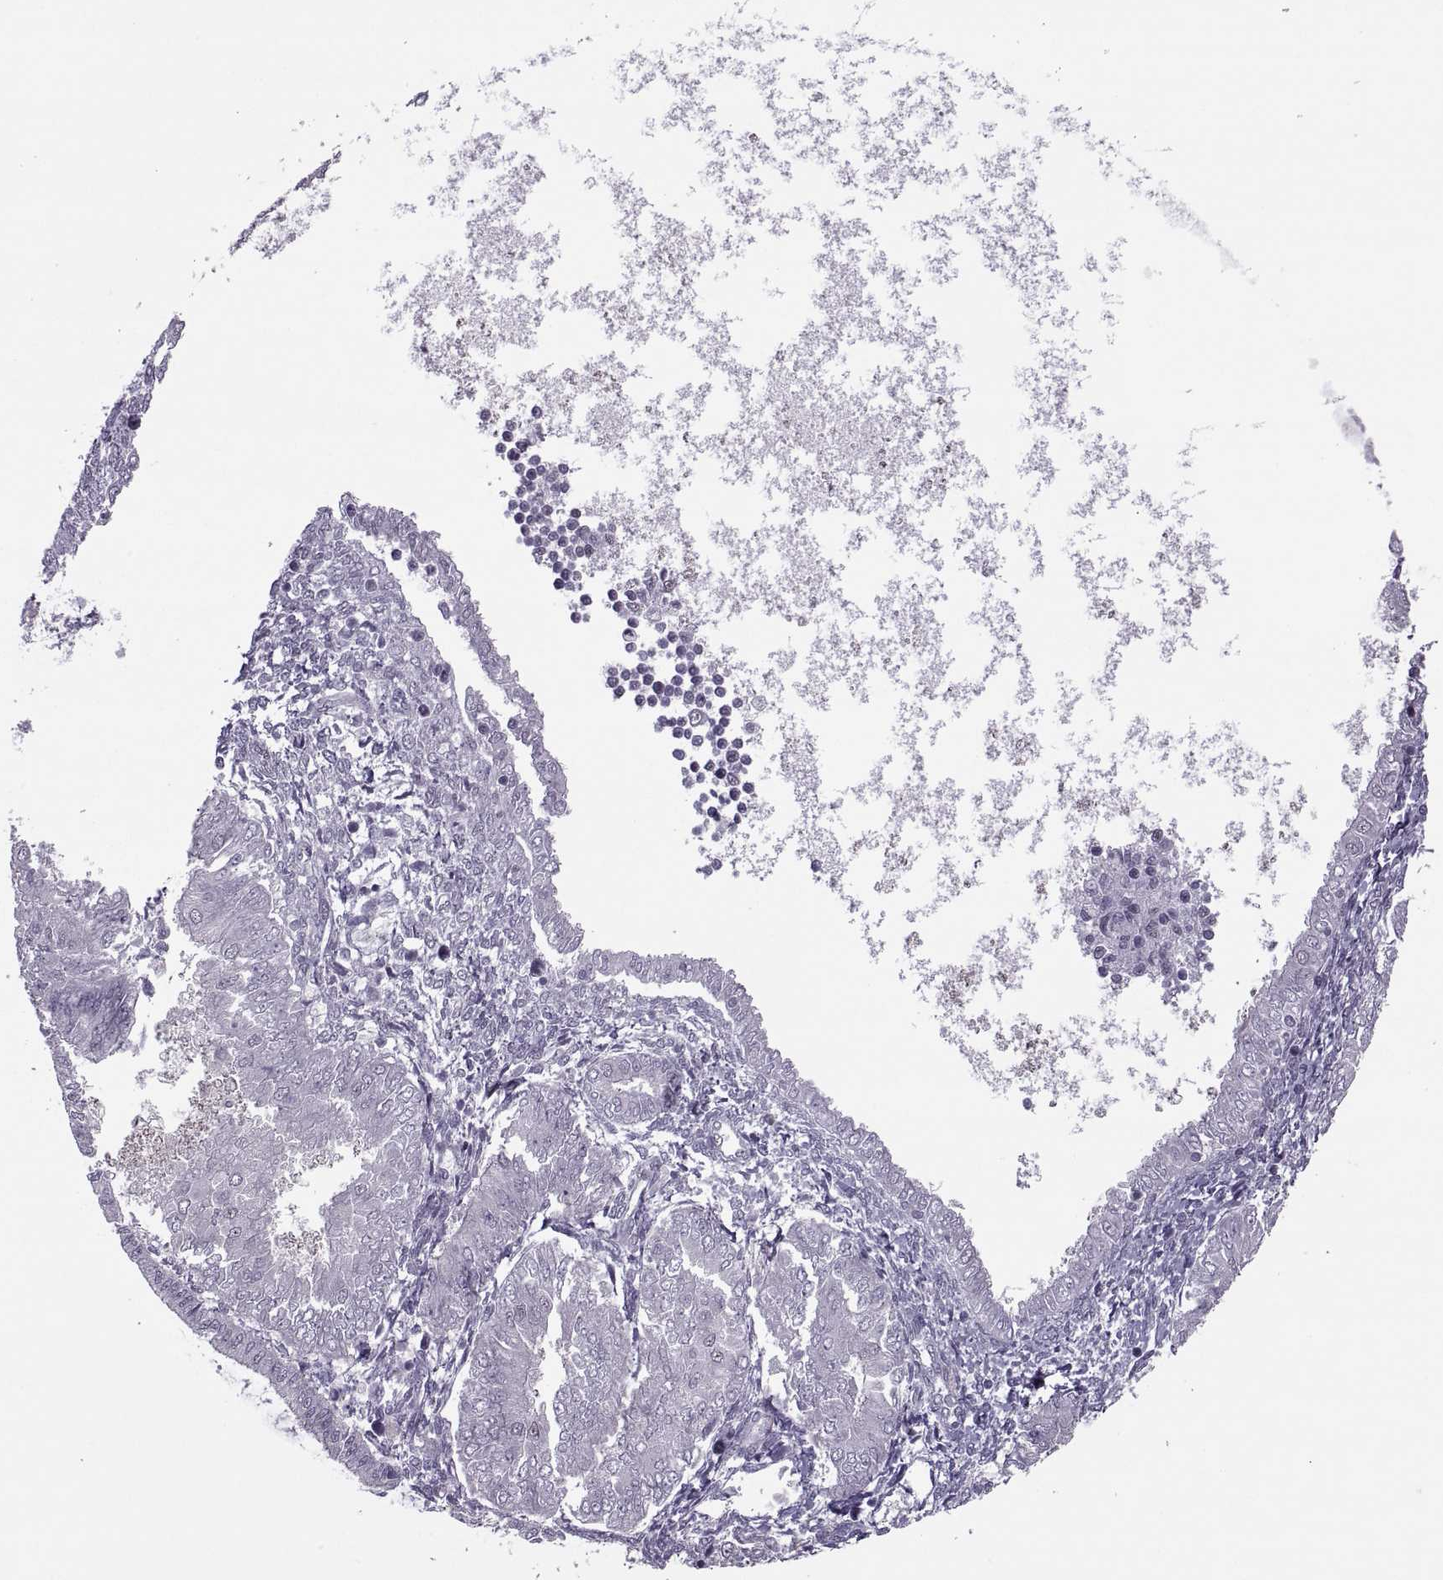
{"staining": {"intensity": "negative", "quantity": "none", "location": "none"}, "tissue": "endometrial cancer", "cell_type": "Tumor cells", "image_type": "cancer", "snomed": [{"axis": "morphology", "description": "Adenocarcinoma, NOS"}, {"axis": "topography", "description": "Endometrium"}], "caption": "This is a photomicrograph of immunohistochemistry (IHC) staining of endometrial cancer (adenocarcinoma), which shows no expression in tumor cells.", "gene": "MAGEA4", "patient": {"sex": "female", "age": 53}}